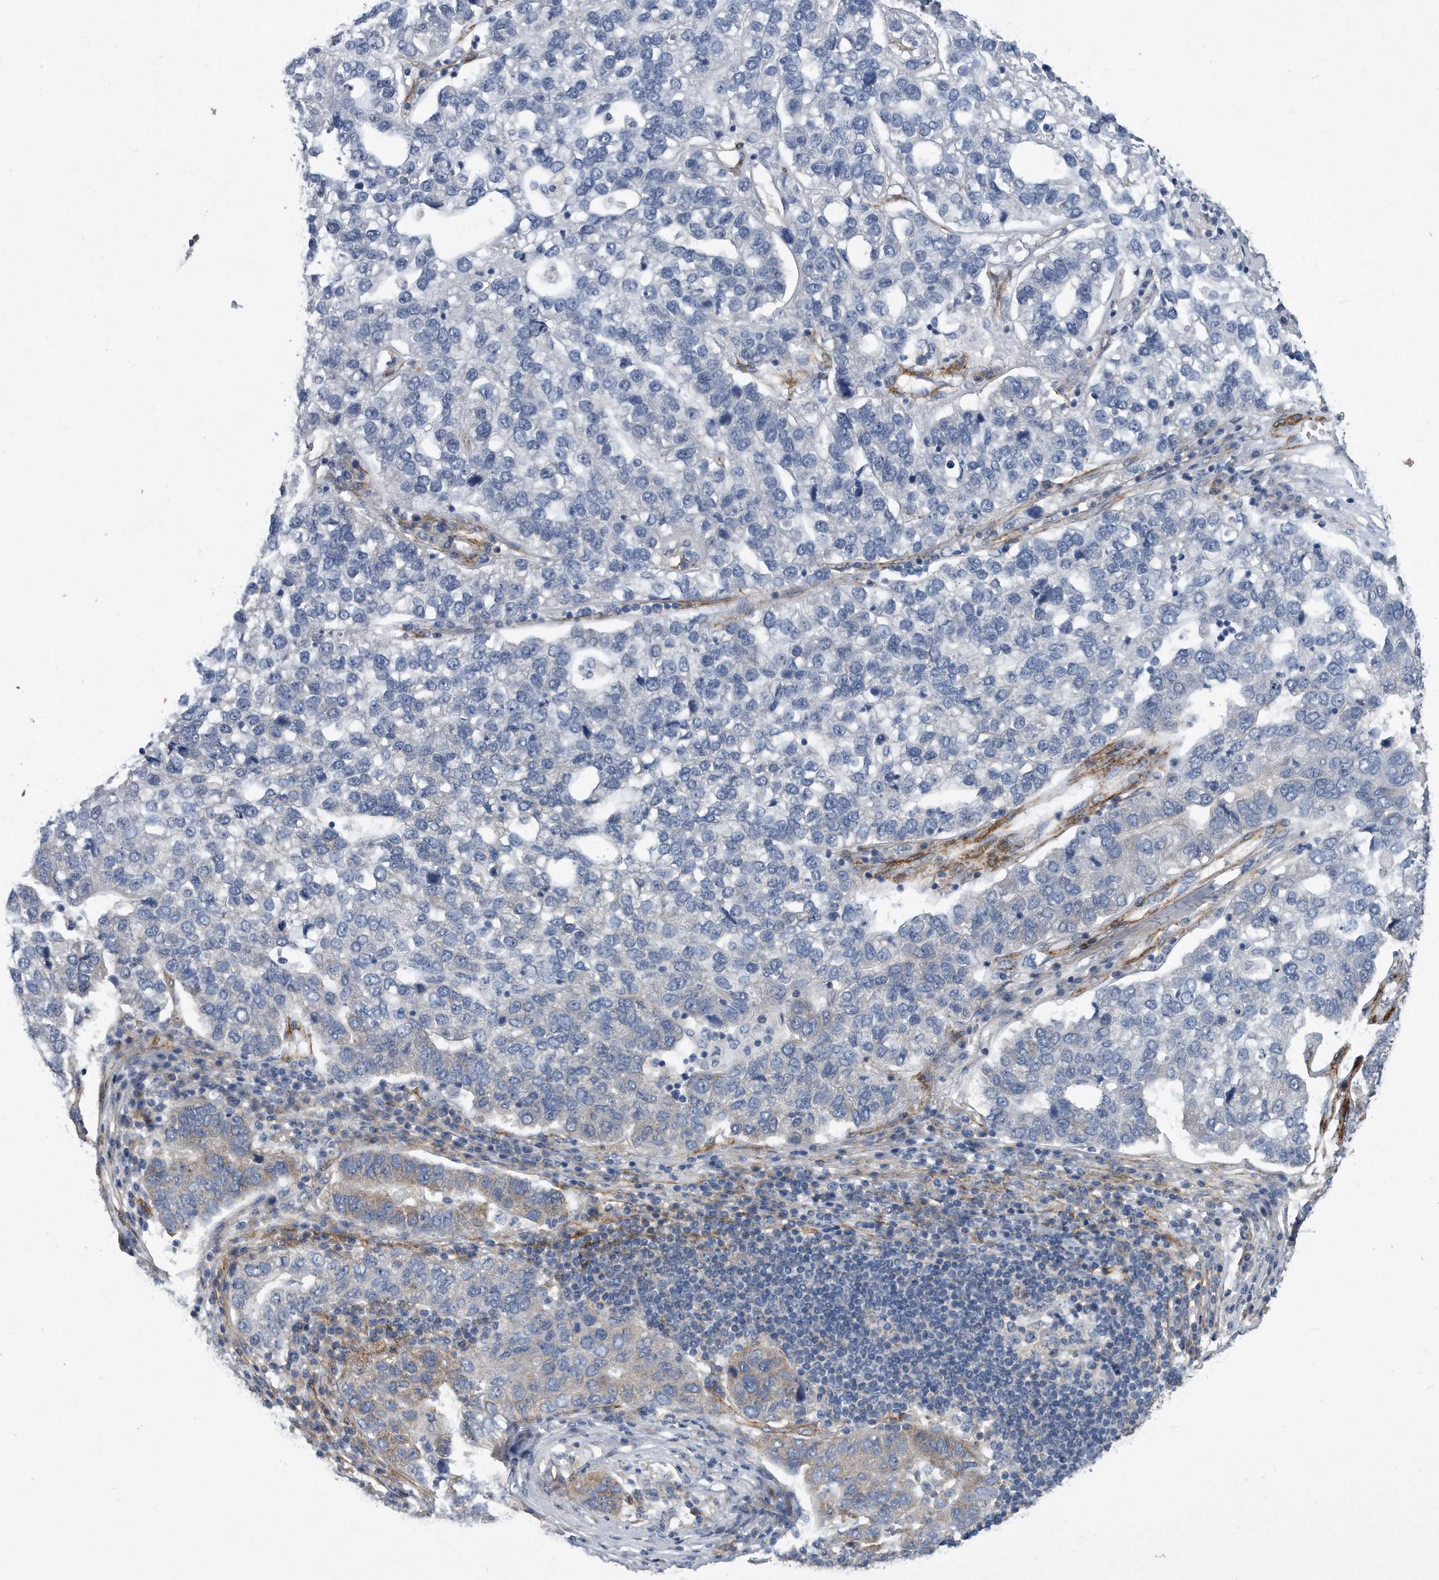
{"staining": {"intensity": "negative", "quantity": "none", "location": "none"}, "tissue": "pancreatic cancer", "cell_type": "Tumor cells", "image_type": "cancer", "snomed": [{"axis": "morphology", "description": "Adenocarcinoma, NOS"}, {"axis": "topography", "description": "Pancreas"}], "caption": "Pancreatic adenocarcinoma stained for a protein using immunohistochemistry (IHC) displays no staining tumor cells.", "gene": "EIF2B4", "patient": {"sex": "female", "age": 61}}